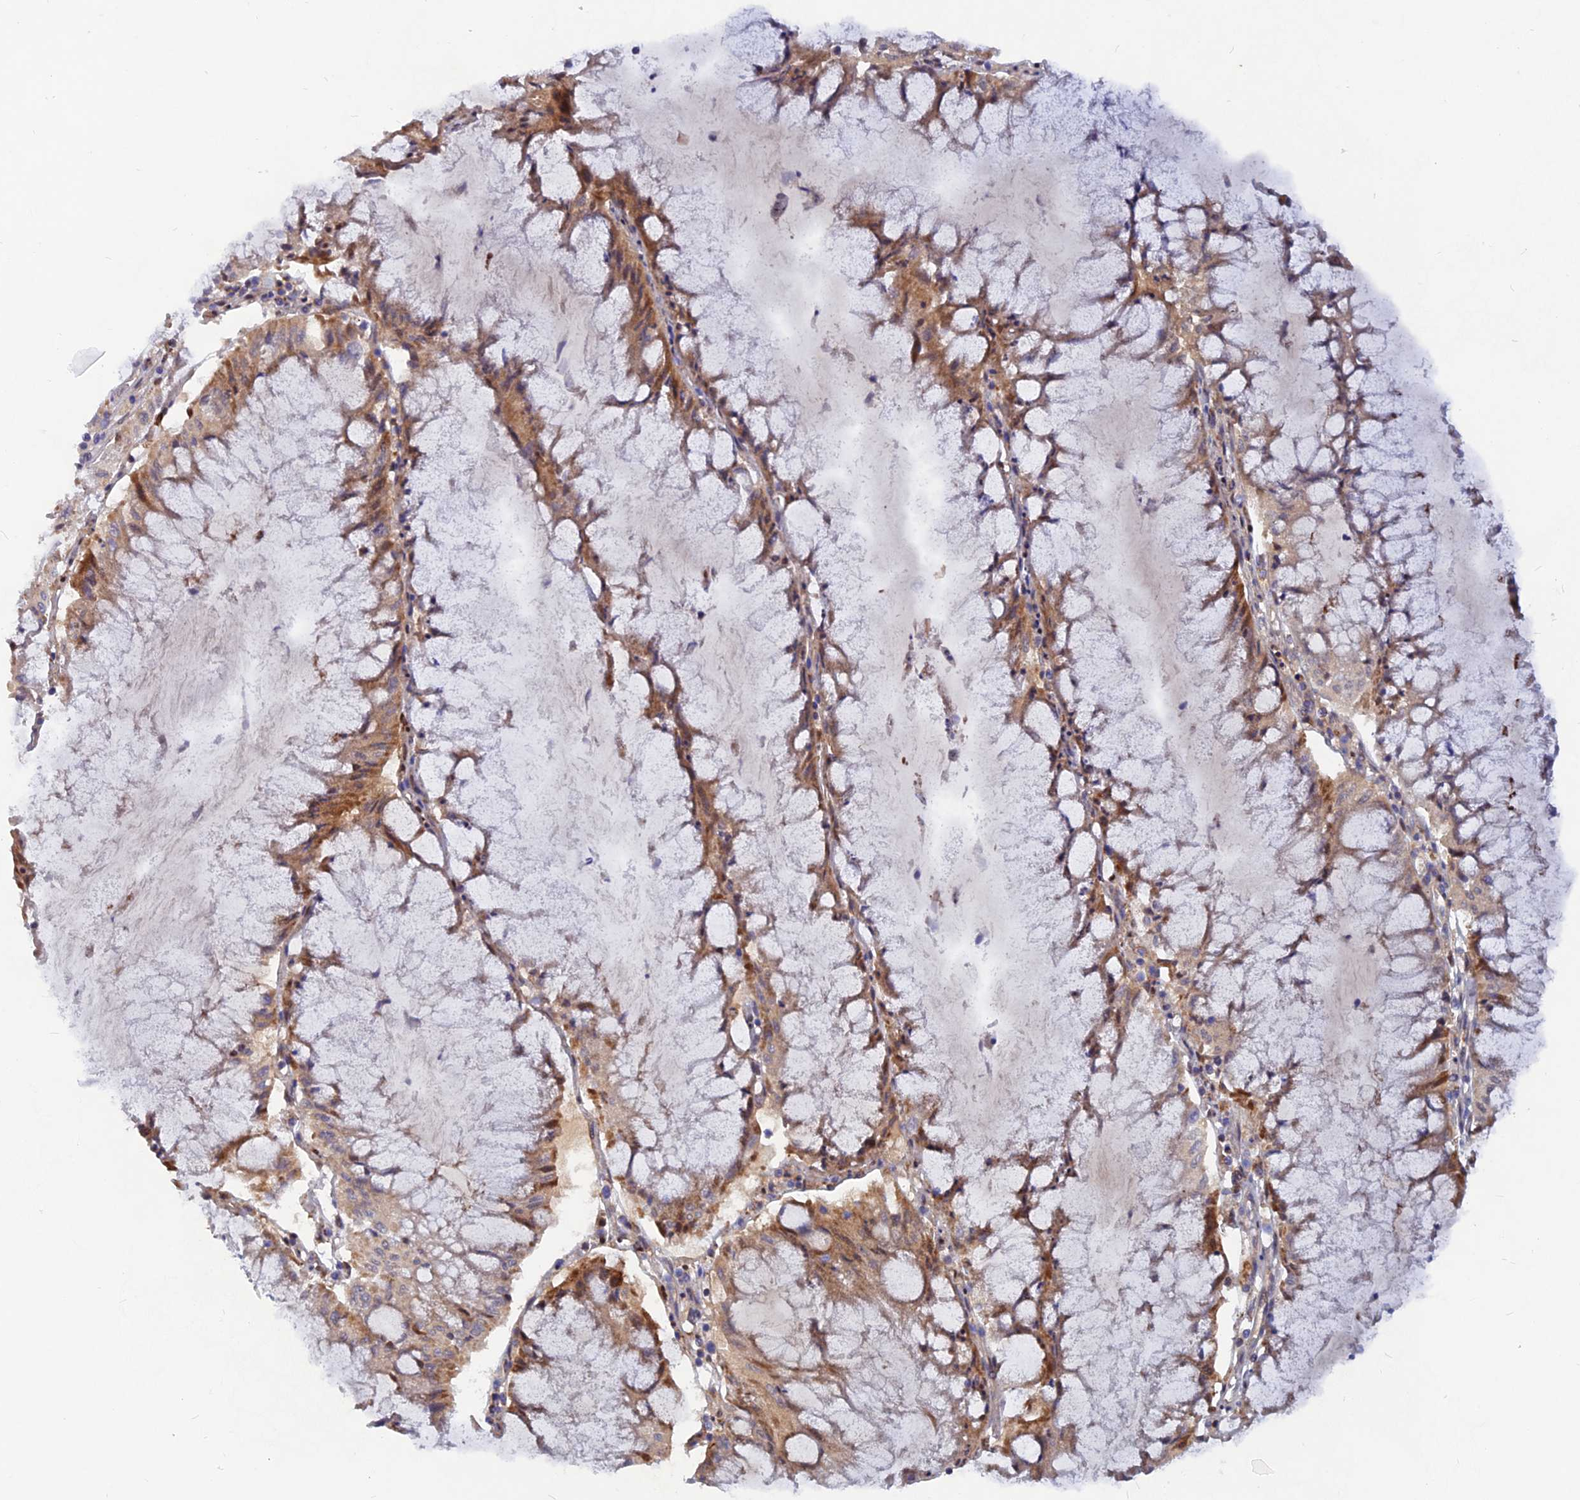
{"staining": {"intensity": "weak", "quantity": "25%-75%", "location": "cytoplasmic/membranous"}, "tissue": "pancreatic cancer", "cell_type": "Tumor cells", "image_type": "cancer", "snomed": [{"axis": "morphology", "description": "Adenocarcinoma, NOS"}, {"axis": "topography", "description": "Pancreas"}], "caption": "Pancreatic cancer (adenocarcinoma) stained for a protein reveals weak cytoplasmic/membranous positivity in tumor cells. (Stains: DAB in brown, nuclei in blue, Microscopy: brightfield microscopy at high magnification).", "gene": "DNAJC16", "patient": {"sex": "female", "age": 50}}